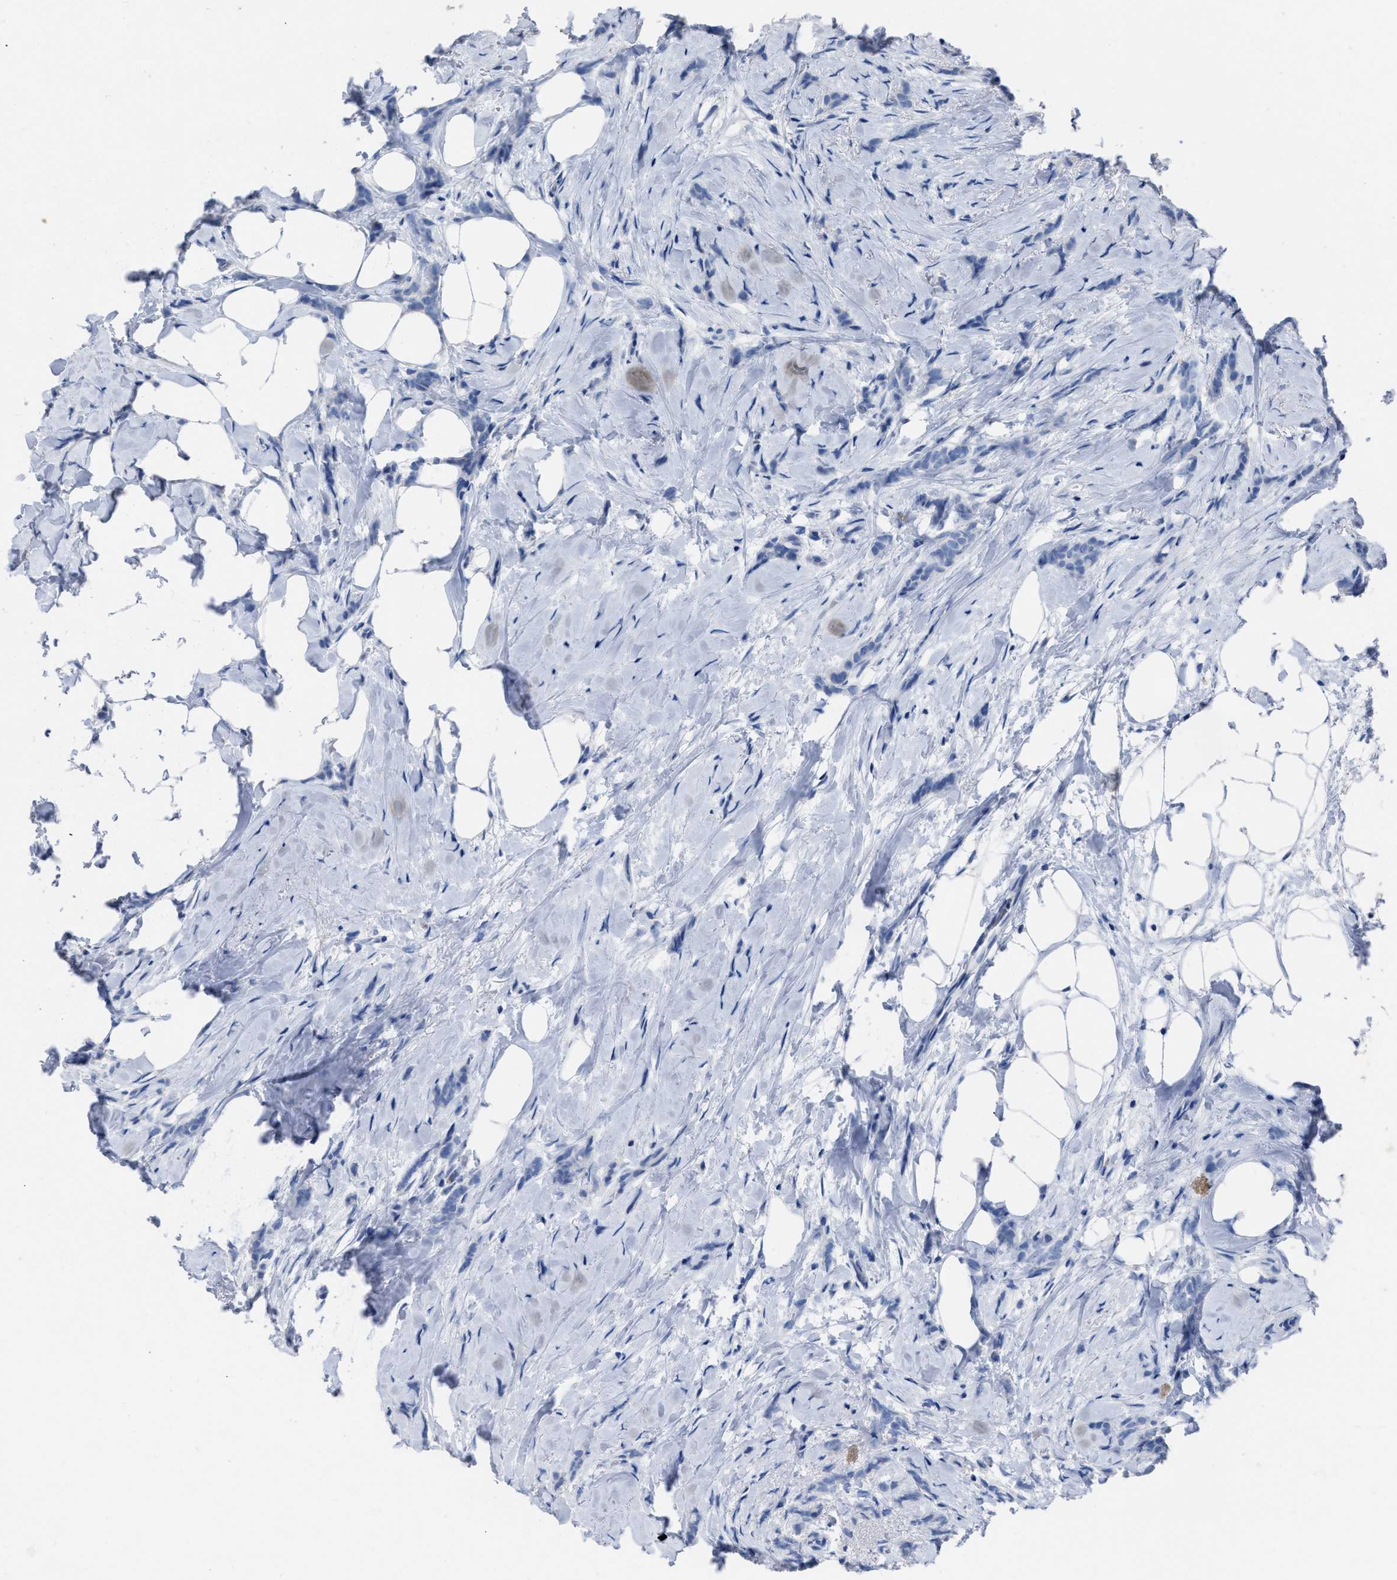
{"staining": {"intensity": "negative", "quantity": "none", "location": "none"}, "tissue": "breast cancer", "cell_type": "Tumor cells", "image_type": "cancer", "snomed": [{"axis": "morphology", "description": "Lobular carcinoma, in situ"}, {"axis": "morphology", "description": "Lobular carcinoma"}, {"axis": "topography", "description": "Breast"}], "caption": "The histopathology image displays no staining of tumor cells in lobular carcinoma (breast).", "gene": "CEACAM5", "patient": {"sex": "female", "age": 41}}